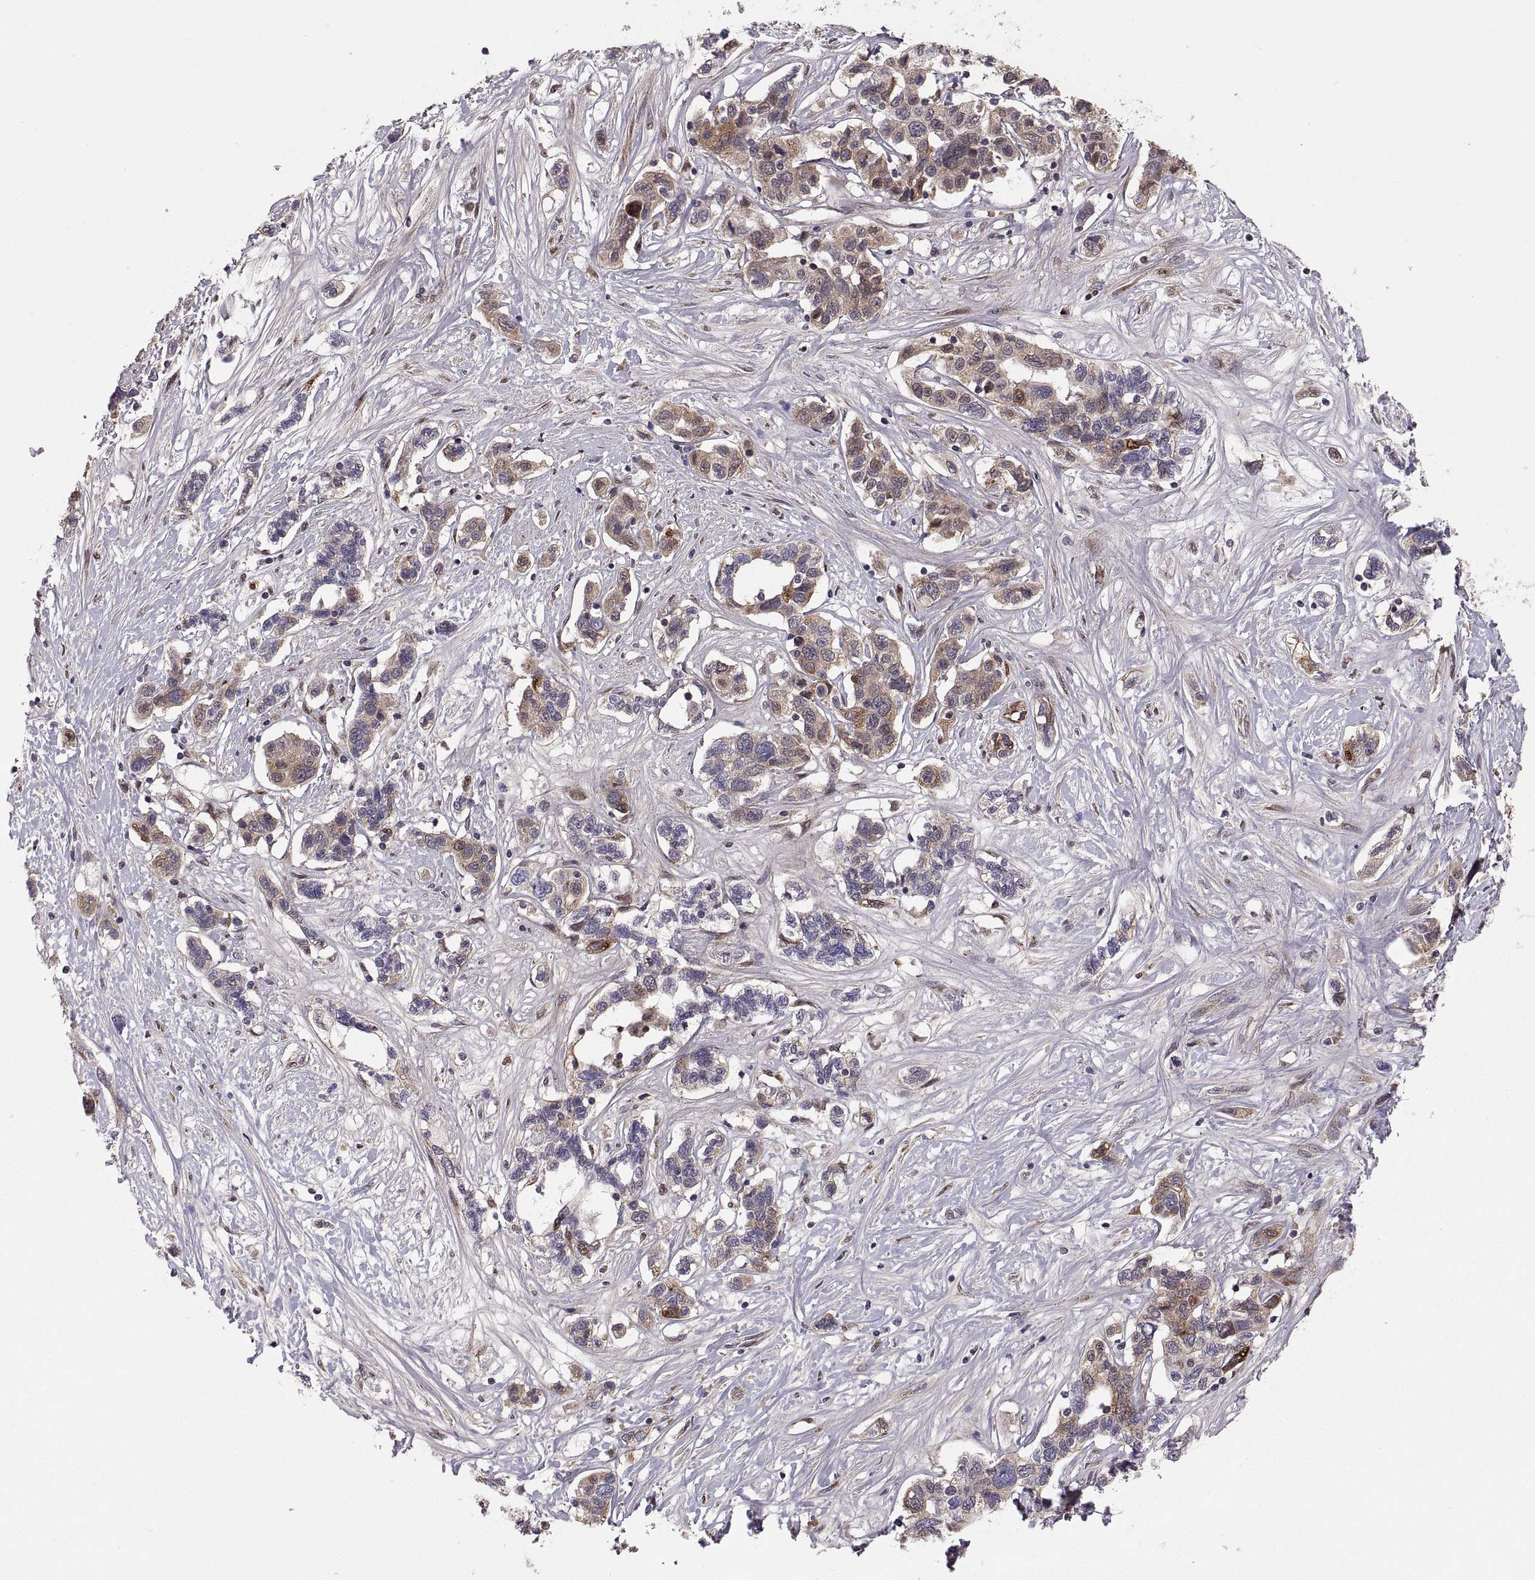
{"staining": {"intensity": "moderate", "quantity": "<25%", "location": "cytoplasmic/membranous"}, "tissue": "liver cancer", "cell_type": "Tumor cells", "image_type": "cancer", "snomed": [{"axis": "morphology", "description": "Adenocarcinoma, NOS"}, {"axis": "morphology", "description": "Cholangiocarcinoma"}, {"axis": "topography", "description": "Liver"}], "caption": "Immunohistochemistry (DAB (3,3'-diaminobenzidine)) staining of human liver adenocarcinoma exhibits moderate cytoplasmic/membranous protein staining in about <25% of tumor cells.", "gene": "TESC", "patient": {"sex": "male", "age": 64}}